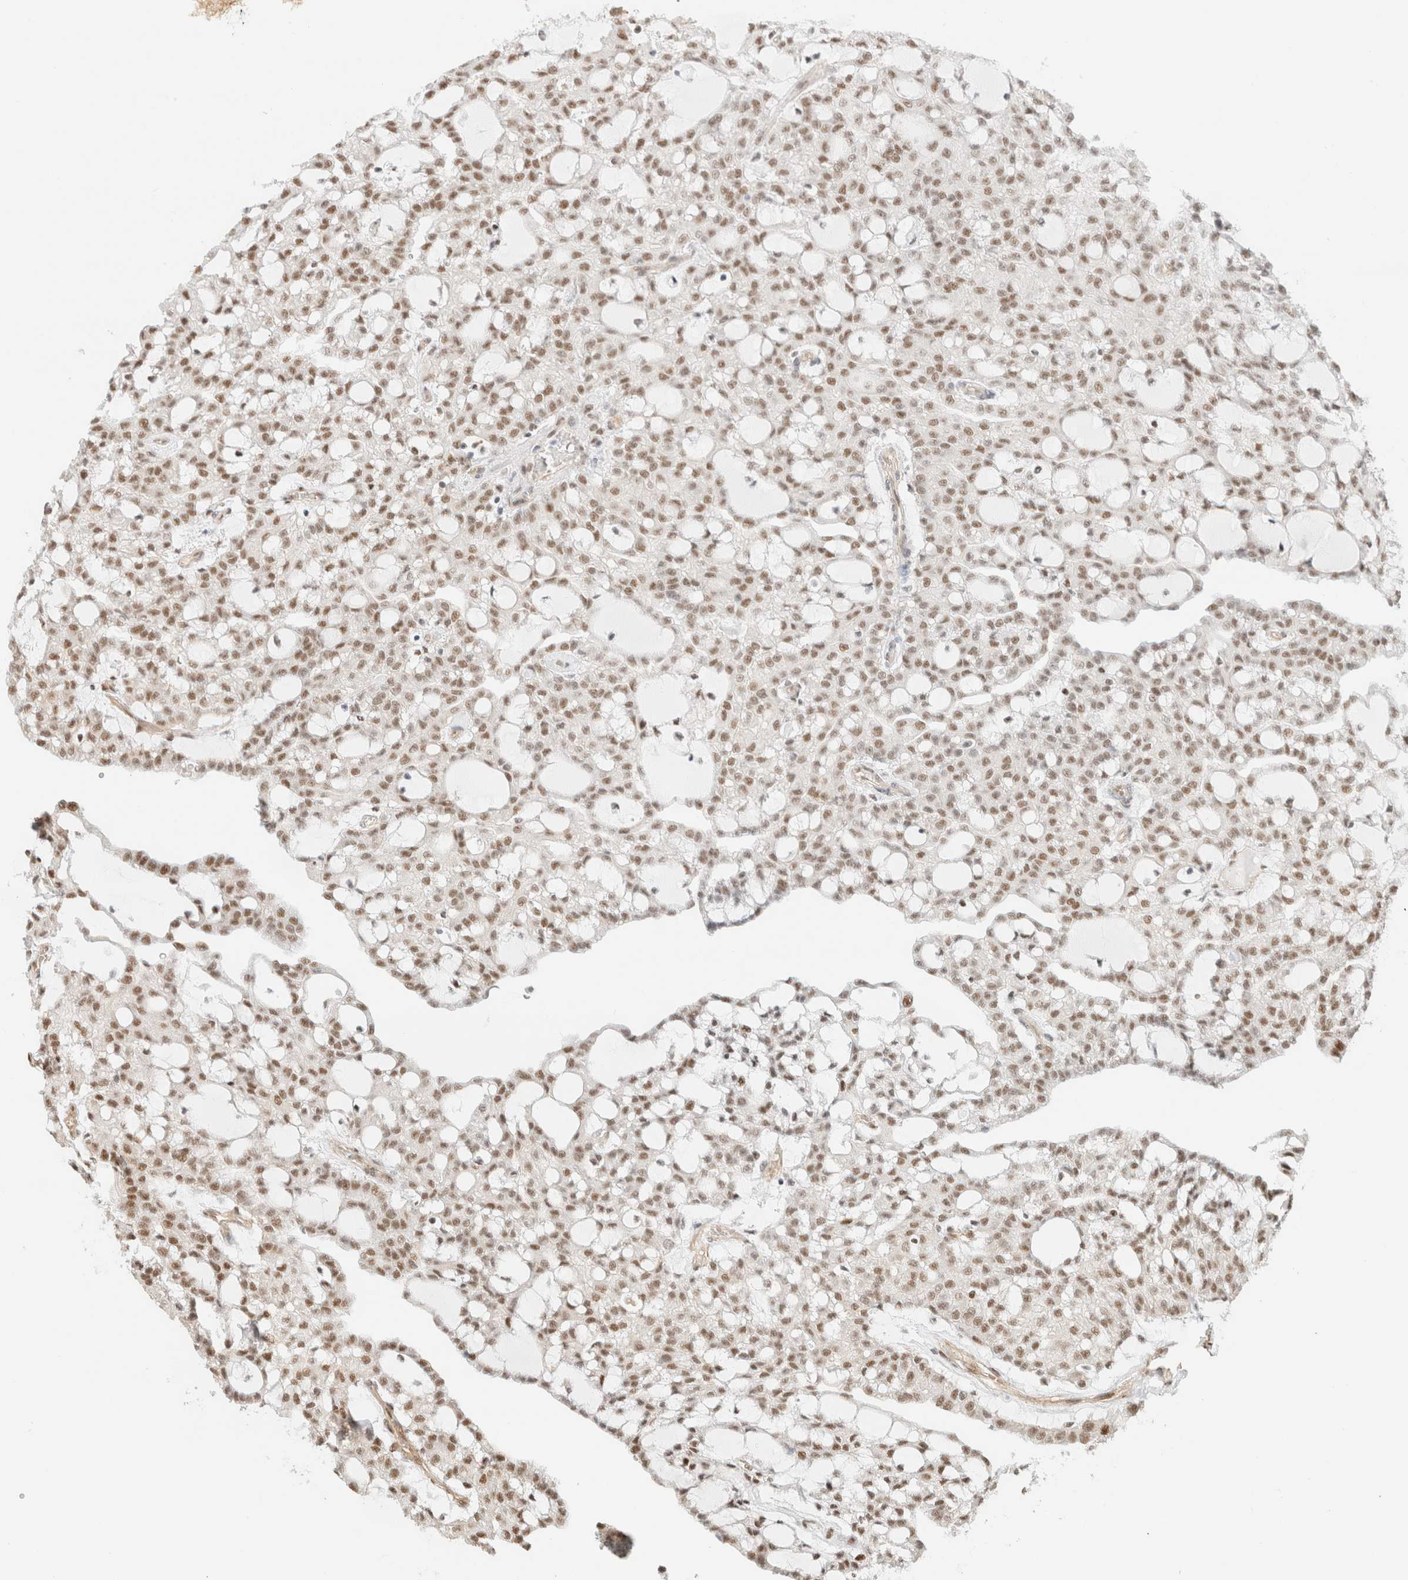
{"staining": {"intensity": "moderate", "quantity": ">75%", "location": "nuclear"}, "tissue": "renal cancer", "cell_type": "Tumor cells", "image_type": "cancer", "snomed": [{"axis": "morphology", "description": "Adenocarcinoma, NOS"}, {"axis": "topography", "description": "Kidney"}], "caption": "Approximately >75% of tumor cells in adenocarcinoma (renal) display moderate nuclear protein expression as visualized by brown immunohistochemical staining.", "gene": "ARID5A", "patient": {"sex": "male", "age": 63}}